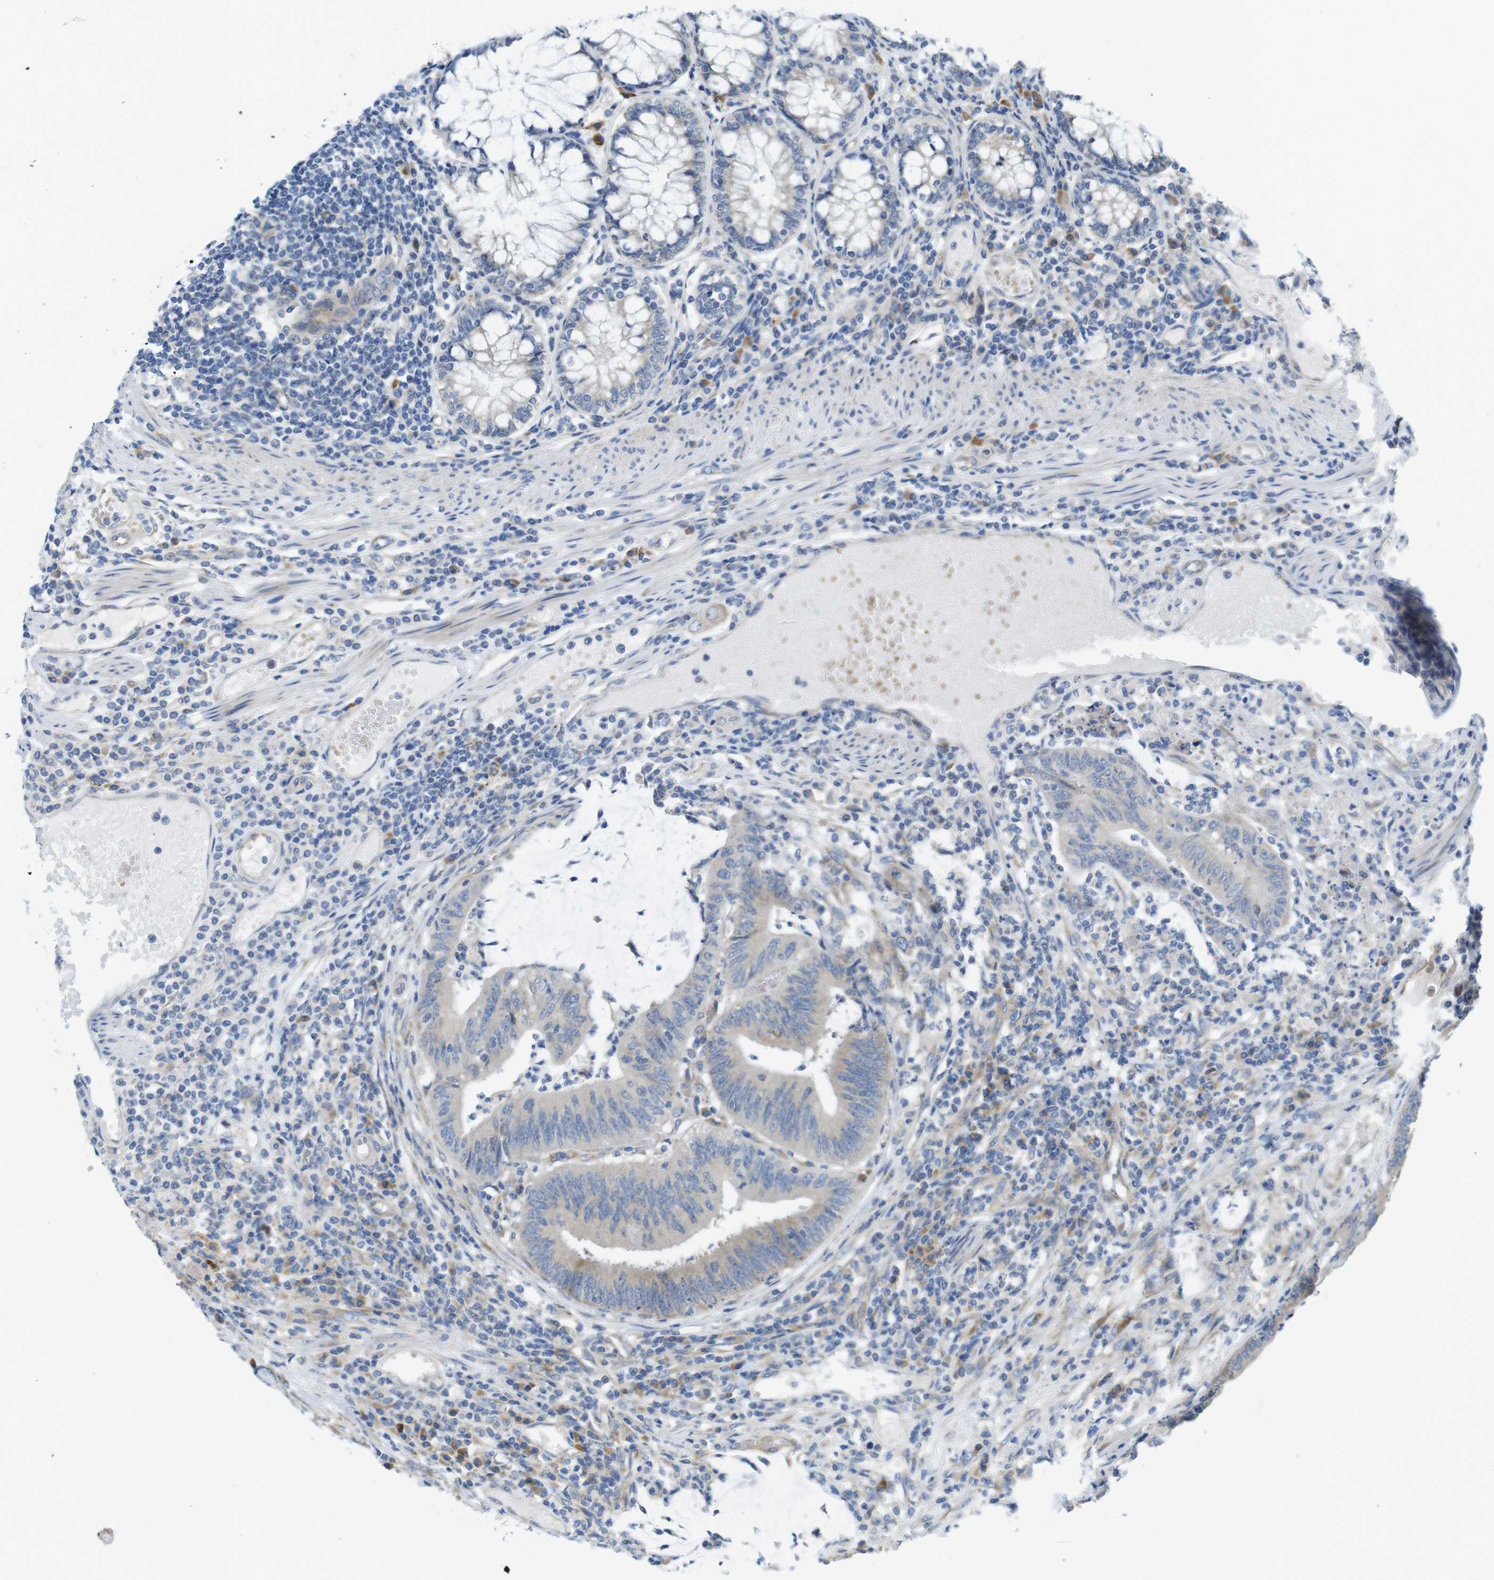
{"staining": {"intensity": "weak", "quantity": ">75%", "location": "cytoplasmic/membranous"}, "tissue": "colorectal cancer", "cell_type": "Tumor cells", "image_type": "cancer", "snomed": [{"axis": "morphology", "description": "Adenocarcinoma, NOS"}, {"axis": "topography", "description": "Rectum"}], "caption": "Immunohistochemistry (DAB) staining of adenocarcinoma (colorectal) exhibits weak cytoplasmic/membranous protein positivity in about >75% of tumor cells. Immunohistochemistry (ihc) stains the protein in brown and the nuclei are stained blue.", "gene": "TMEM234", "patient": {"sex": "female", "age": 66}}